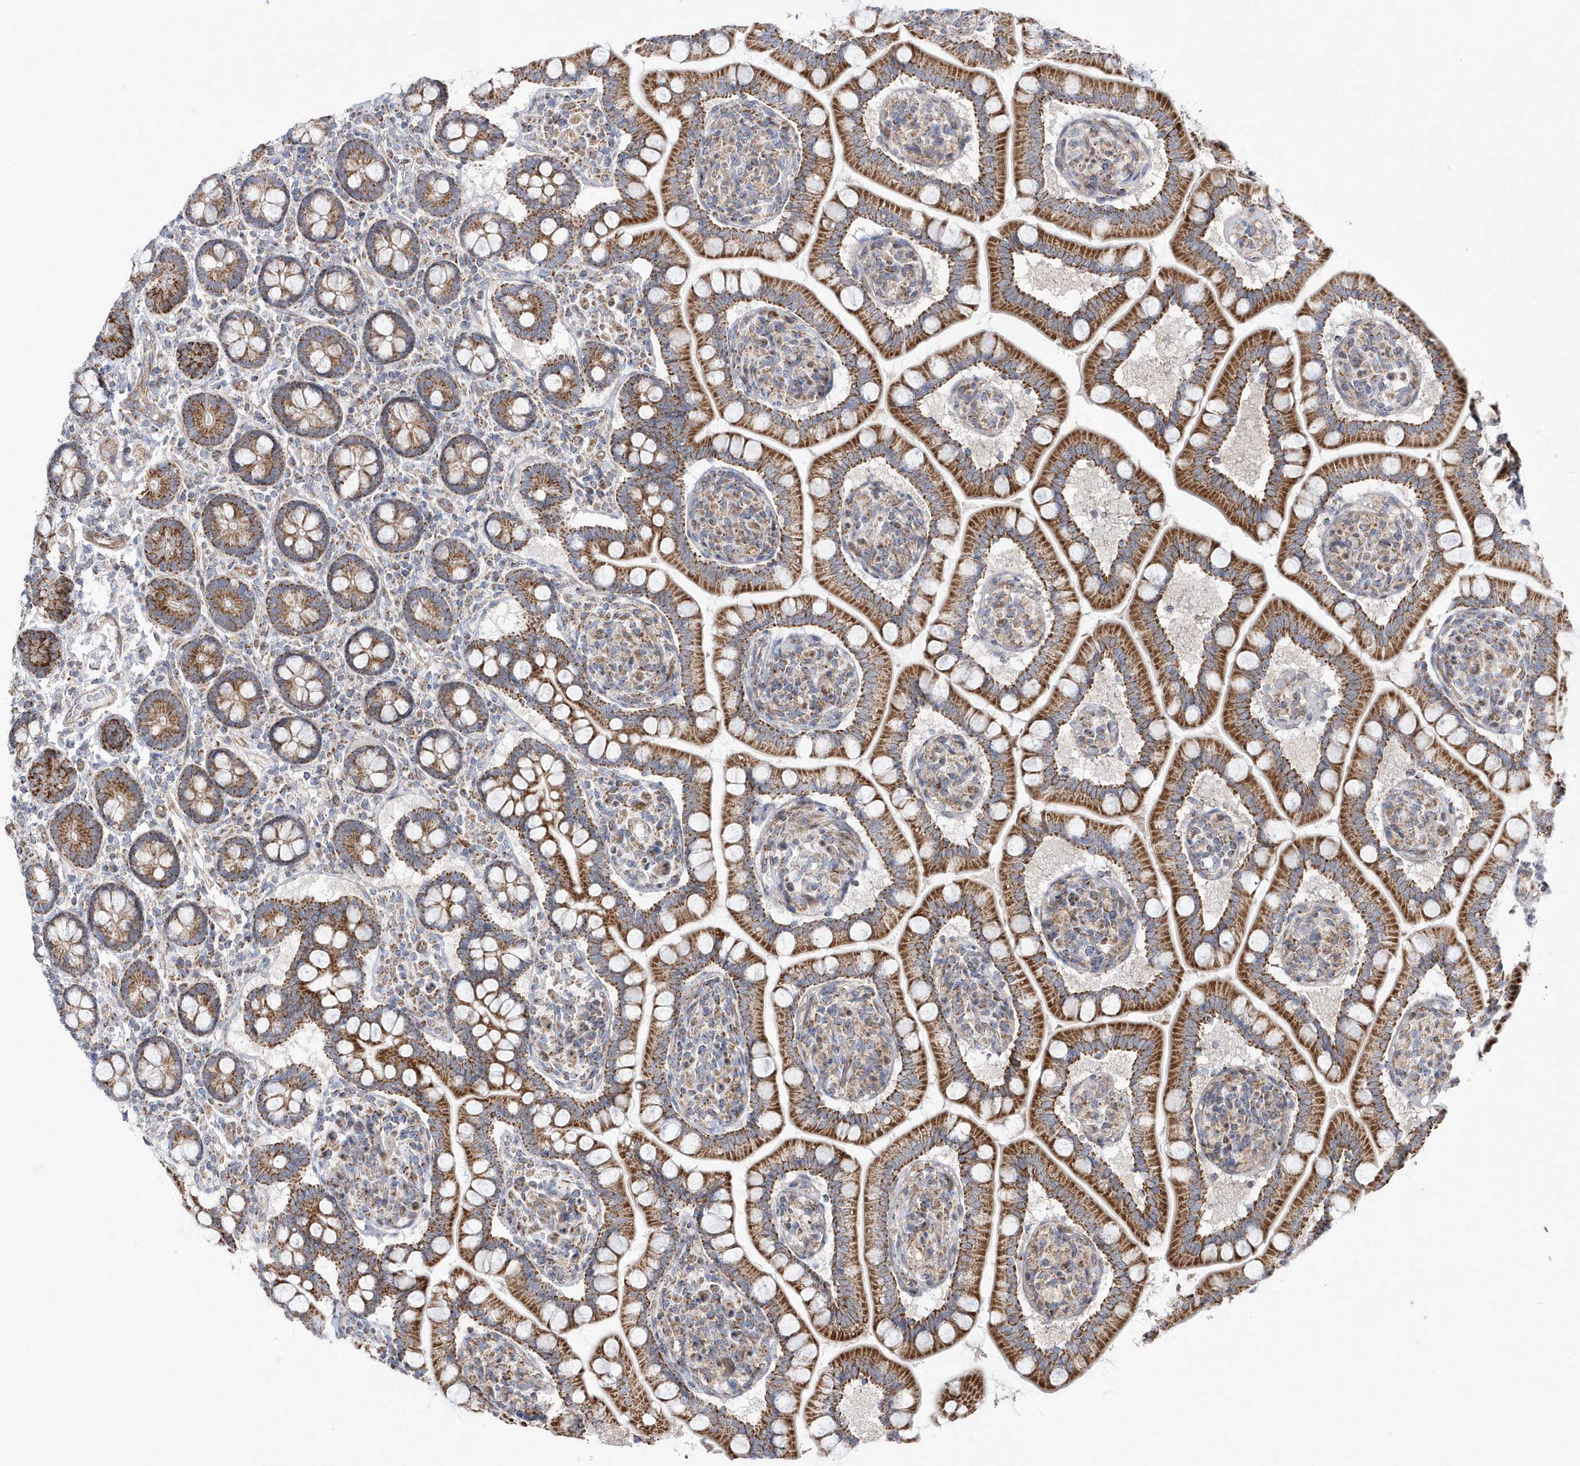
{"staining": {"intensity": "strong", "quantity": ">75%", "location": "cytoplasmic/membranous"}, "tissue": "small intestine", "cell_type": "Glandular cells", "image_type": "normal", "snomed": [{"axis": "morphology", "description": "Normal tissue, NOS"}, {"axis": "topography", "description": "Small intestine"}], "caption": "Immunohistochemistry staining of normal small intestine, which demonstrates high levels of strong cytoplasmic/membranous expression in about >75% of glandular cells indicating strong cytoplasmic/membranous protein staining. The staining was performed using DAB (3,3'-diaminobenzidine) (brown) for protein detection and nuclei were counterstained in hematoxylin (blue).", "gene": "OPA1", "patient": {"sex": "female", "age": 64}}